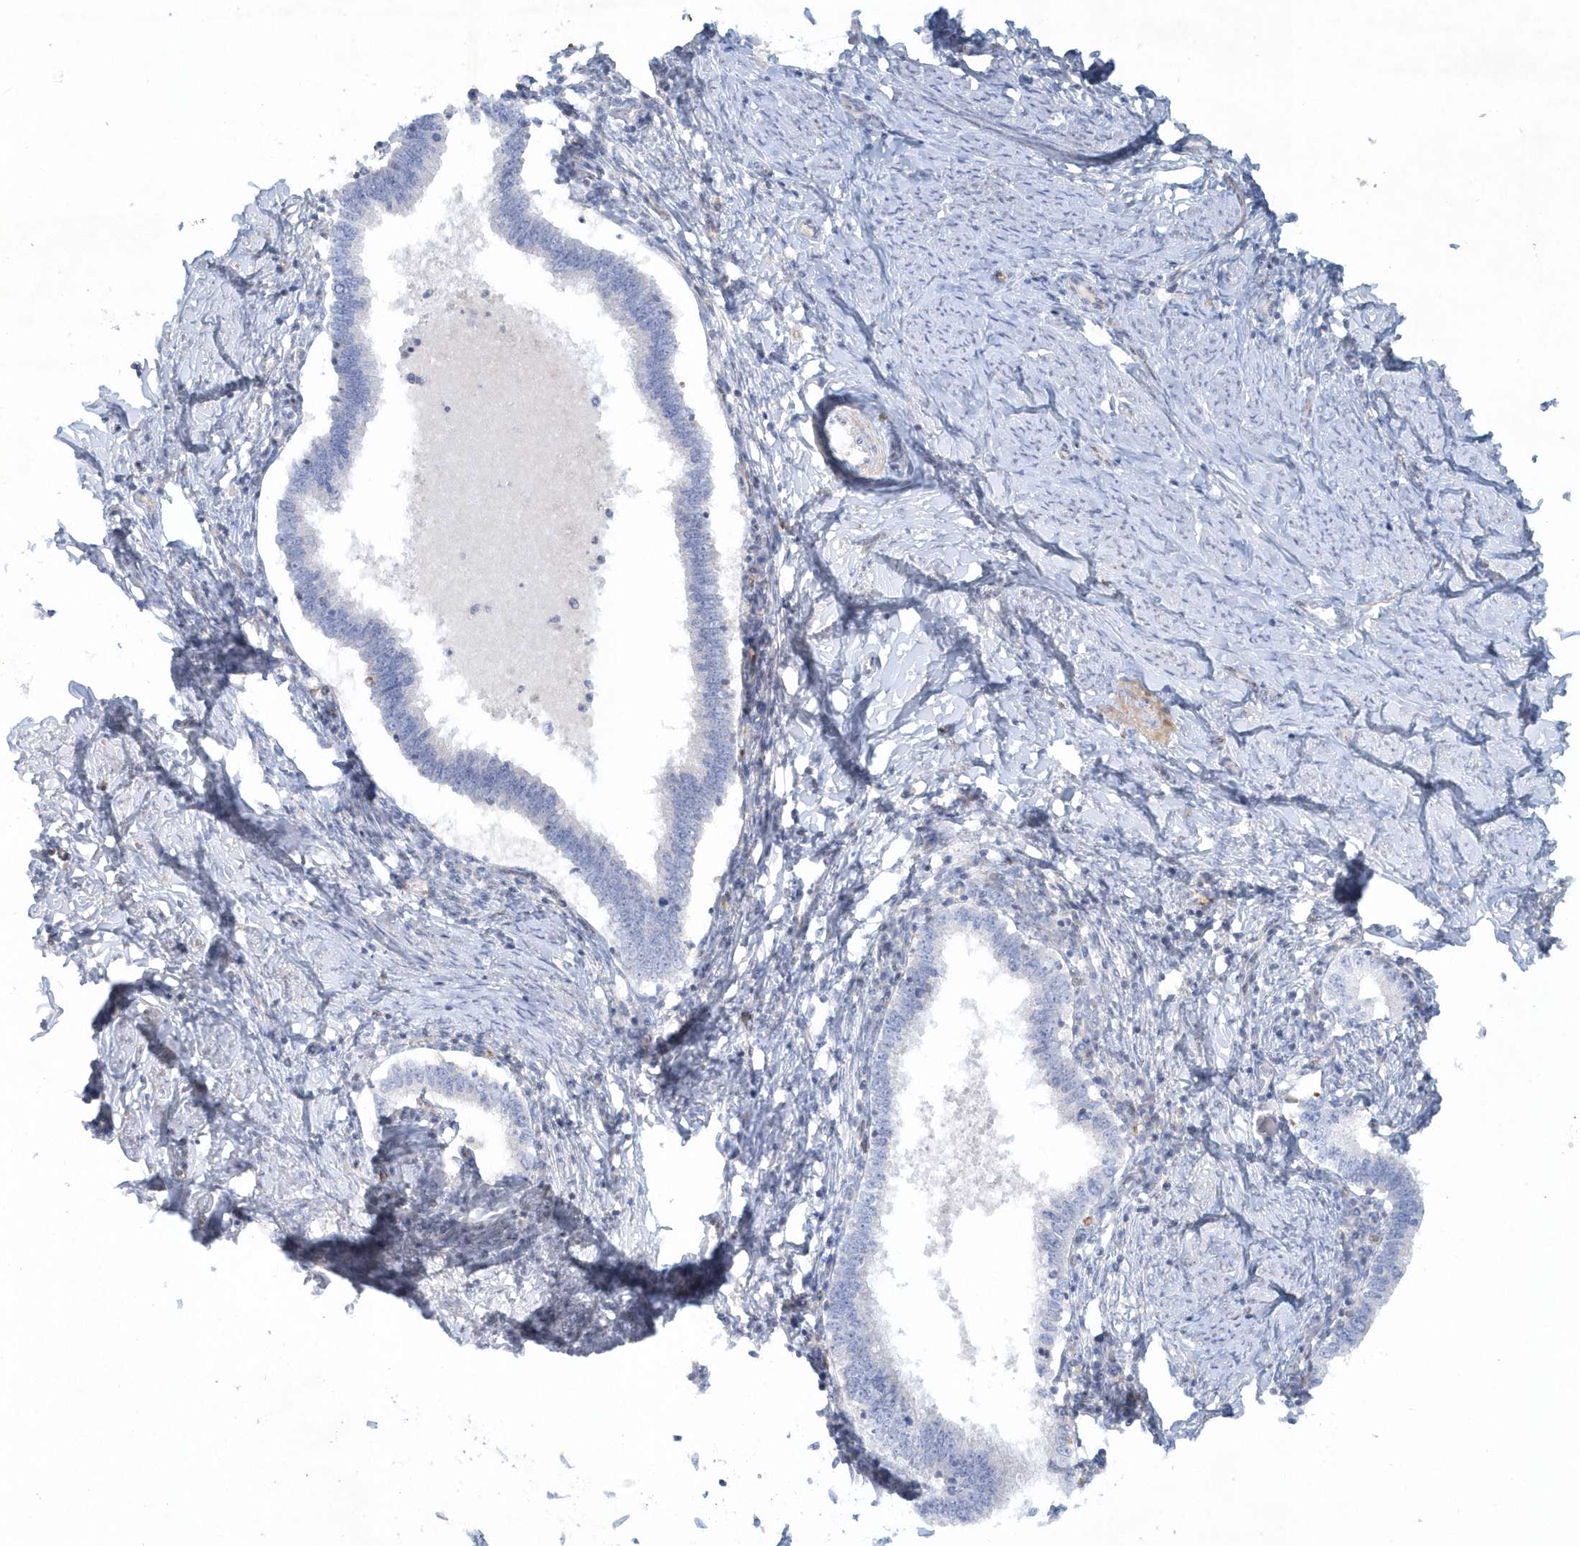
{"staining": {"intensity": "negative", "quantity": "none", "location": "none"}, "tissue": "cervical cancer", "cell_type": "Tumor cells", "image_type": "cancer", "snomed": [{"axis": "morphology", "description": "Adenocarcinoma, NOS"}, {"axis": "topography", "description": "Cervix"}], "caption": "A histopathology image of human cervical cancer (adenocarcinoma) is negative for staining in tumor cells.", "gene": "DNAH1", "patient": {"sex": "female", "age": 36}}